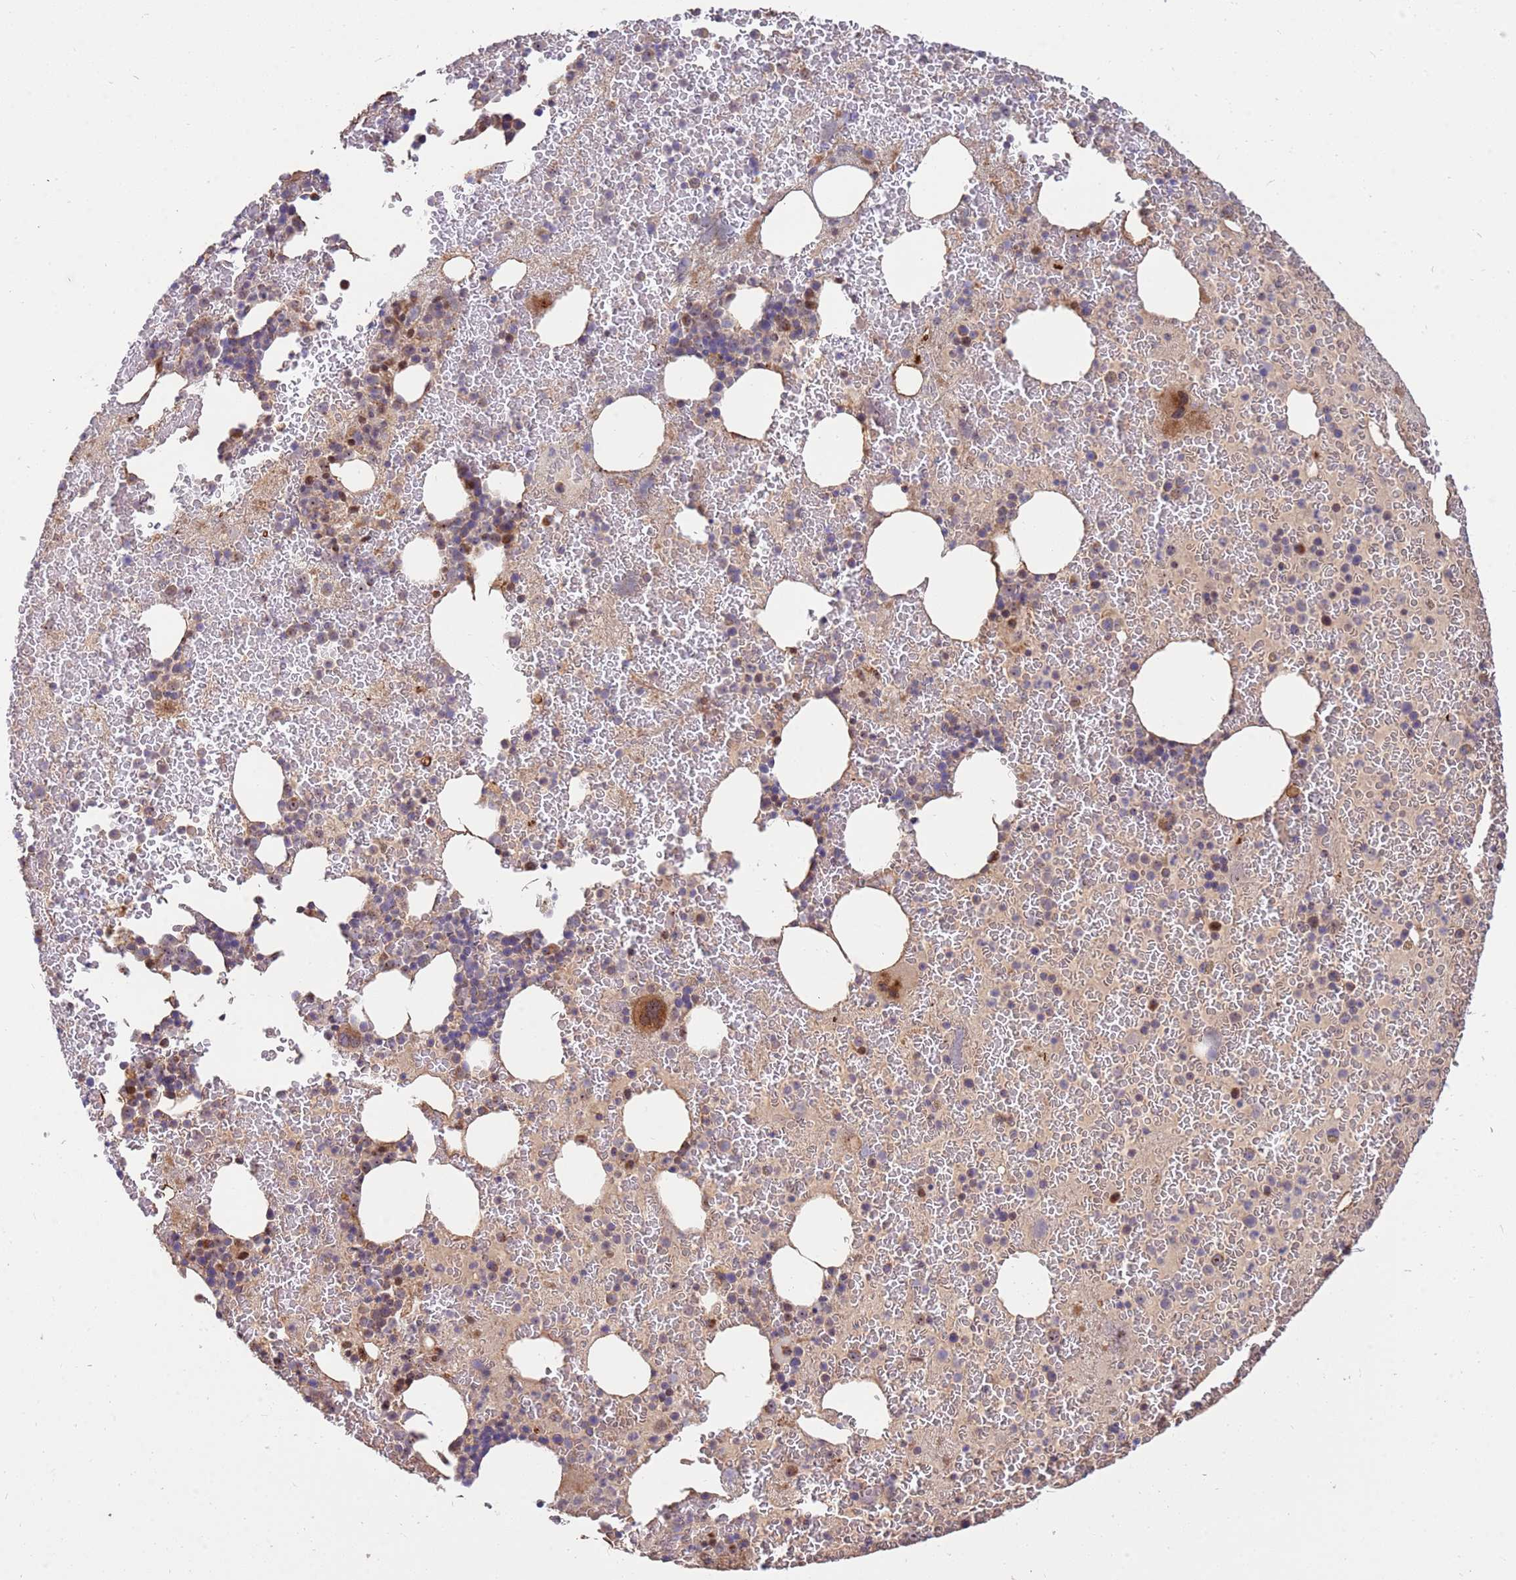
{"staining": {"intensity": "moderate", "quantity": "25%-75%", "location": "cytoplasmic/membranous"}, "tissue": "bone marrow", "cell_type": "Hematopoietic cells", "image_type": "normal", "snomed": [{"axis": "morphology", "description": "Normal tissue, NOS"}, {"axis": "topography", "description": "Bone marrow"}], "caption": "Immunohistochemistry (IHC) (DAB (3,3'-diaminobenzidine)) staining of benign human bone marrow shows moderate cytoplasmic/membranous protein staining in approximately 25%-75% of hematopoietic cells.", "gene": "KIF25", "patient": {"sex": "male", "age": 26}}